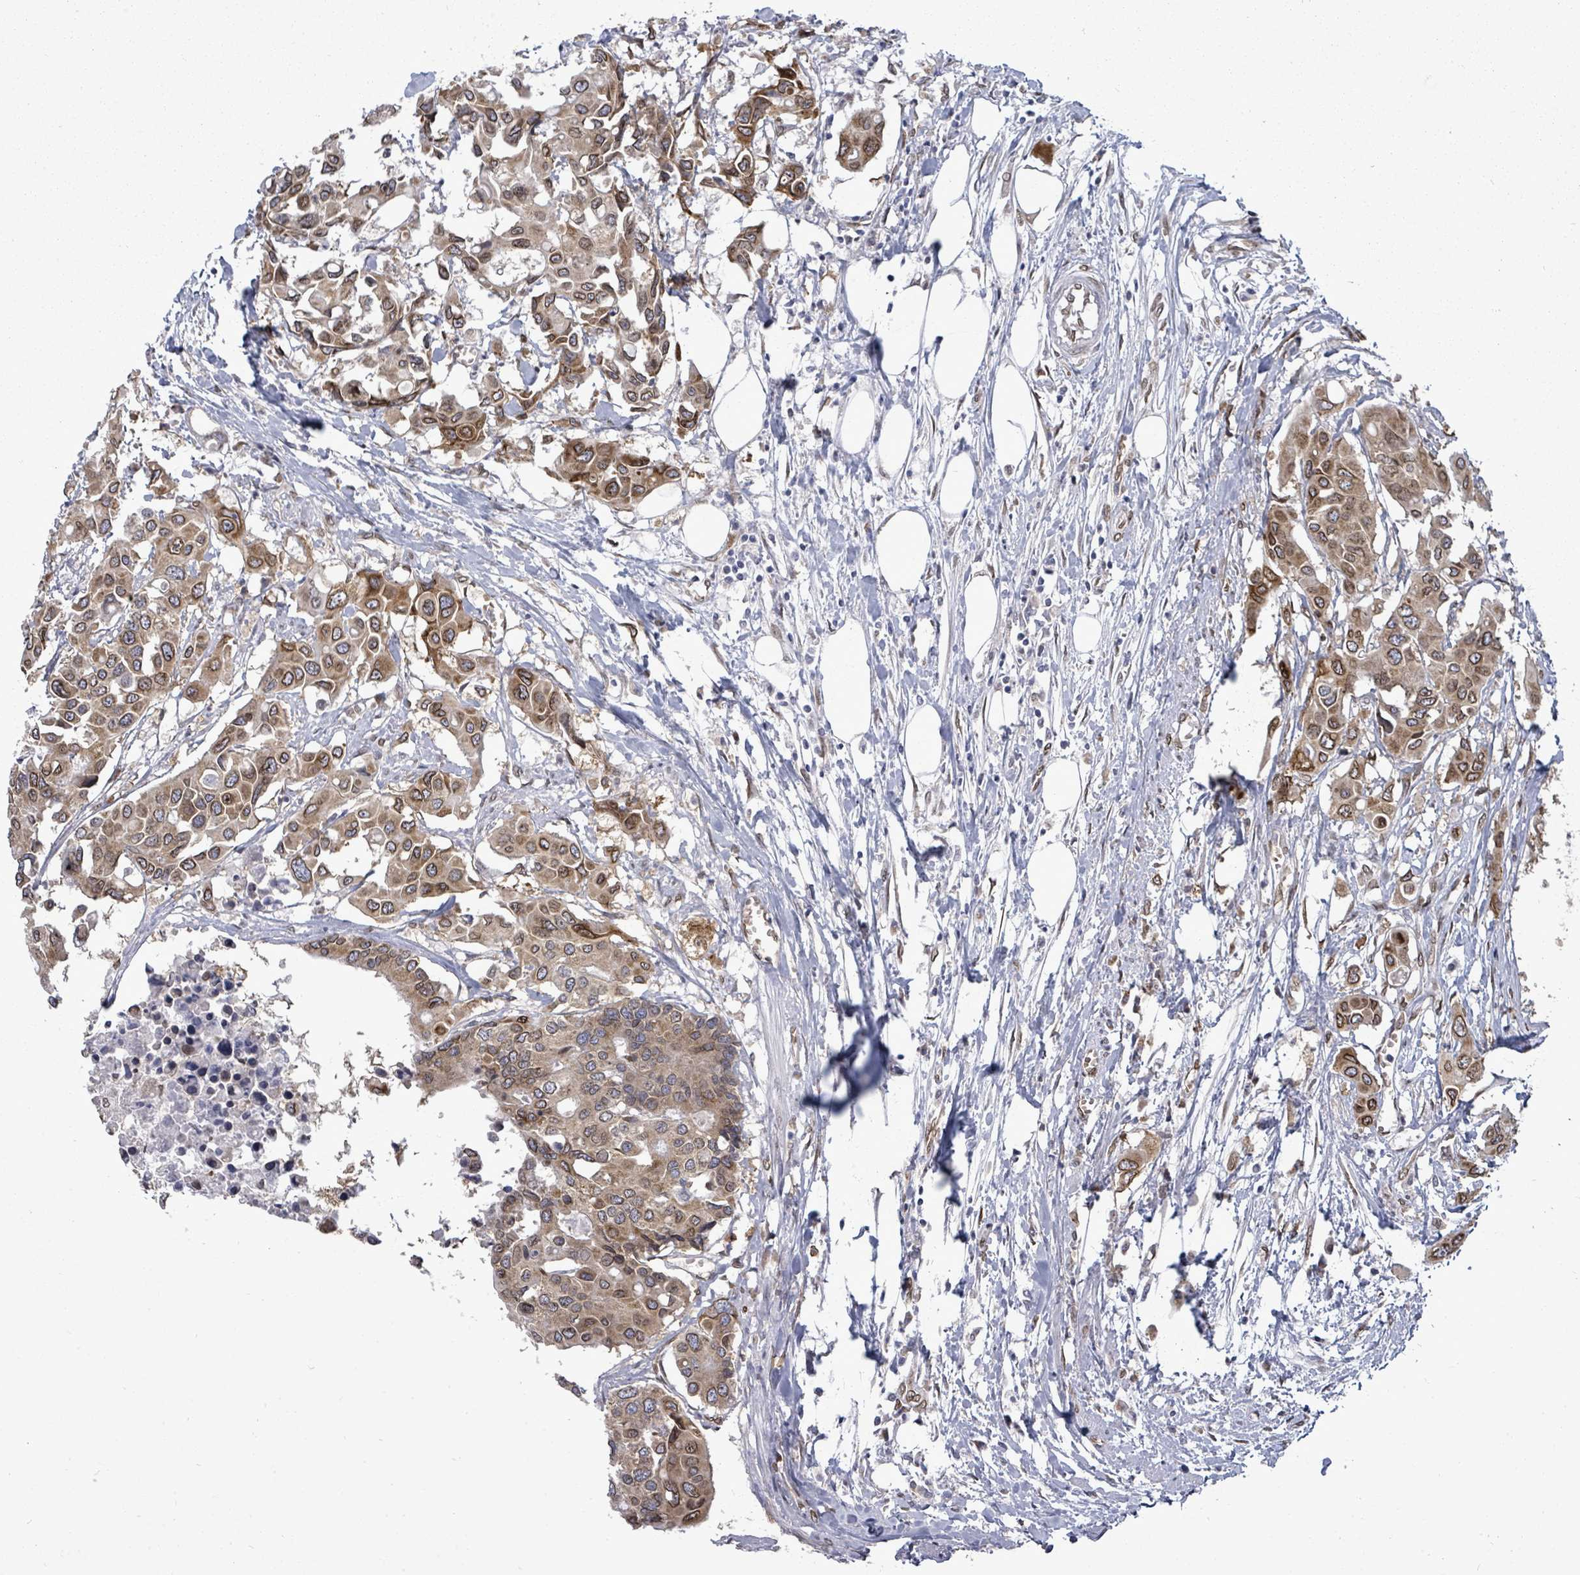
{"staining": {"intensity": "moderate", "quantity": ">75%", "location": "cytoplasmic/membranous,nuclear"}, "tissue": "colorectal cancer", "cell_type": "Tumor cells", "image_type": "cancer", "snomed": [{"axis": "morphology", "description": "Adenocarcinoma, NOS"}, {"axis": "topography", "description": "Colon"}], "caption": "A micrograph of colorectal cancer (adenocarcinoma) stained for a protein reveals moderate cytoplasmic/membranous and nuclear brown staining in tumor cells. (DAB (3,3'-diaminobenzidine) IHC, brown staining for protein, blue staining for nuclei).", "gene": "ARFGAP1", "patient": {"sex": "male", "age": 77}}